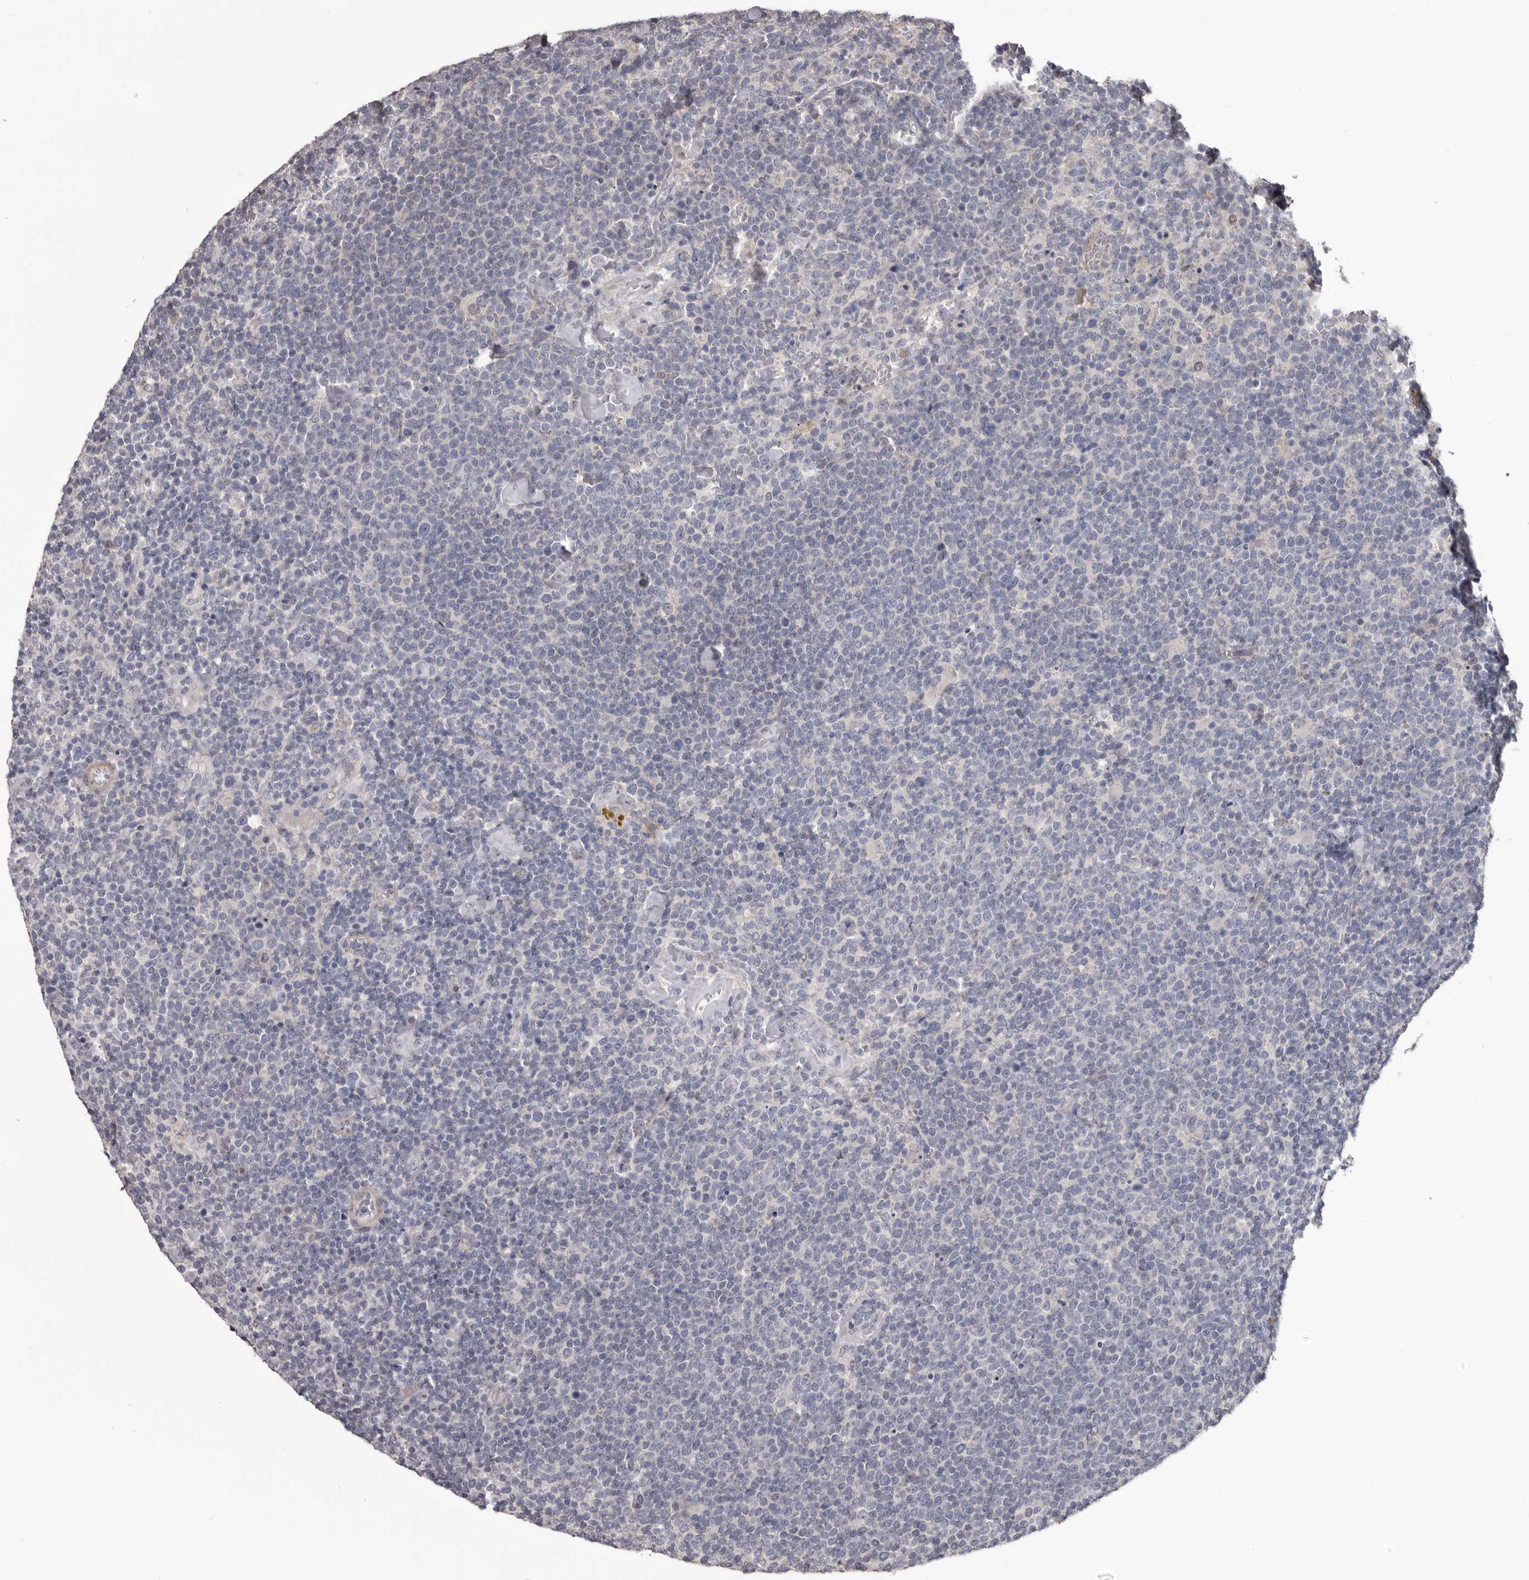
{"staining": {"intensity": "negative", "quantity": "none", "location": "none"}, "tissue": "lymphoma", "cell_type": "Tumor cells", "image_type": "cancer", "snomed": [{"axis": "morphology", "description": "Malignant lymphoma, non-Hodgkin's type, High grade"}, {"axis": "topography", "description": "Lymph node"}], "caption": "Protein analysis of high-grade malignant lymphoma, non-Hodgkin's type displays no significant staining in tumor cells. (Stains: DAB immunohistochemistry (IHC) with hematoxylin counter stain, Microscopy: brightfield microscopy at high magnification).", "gene": "LPAR6", "patient": {"sex": "male", "age": 61}}